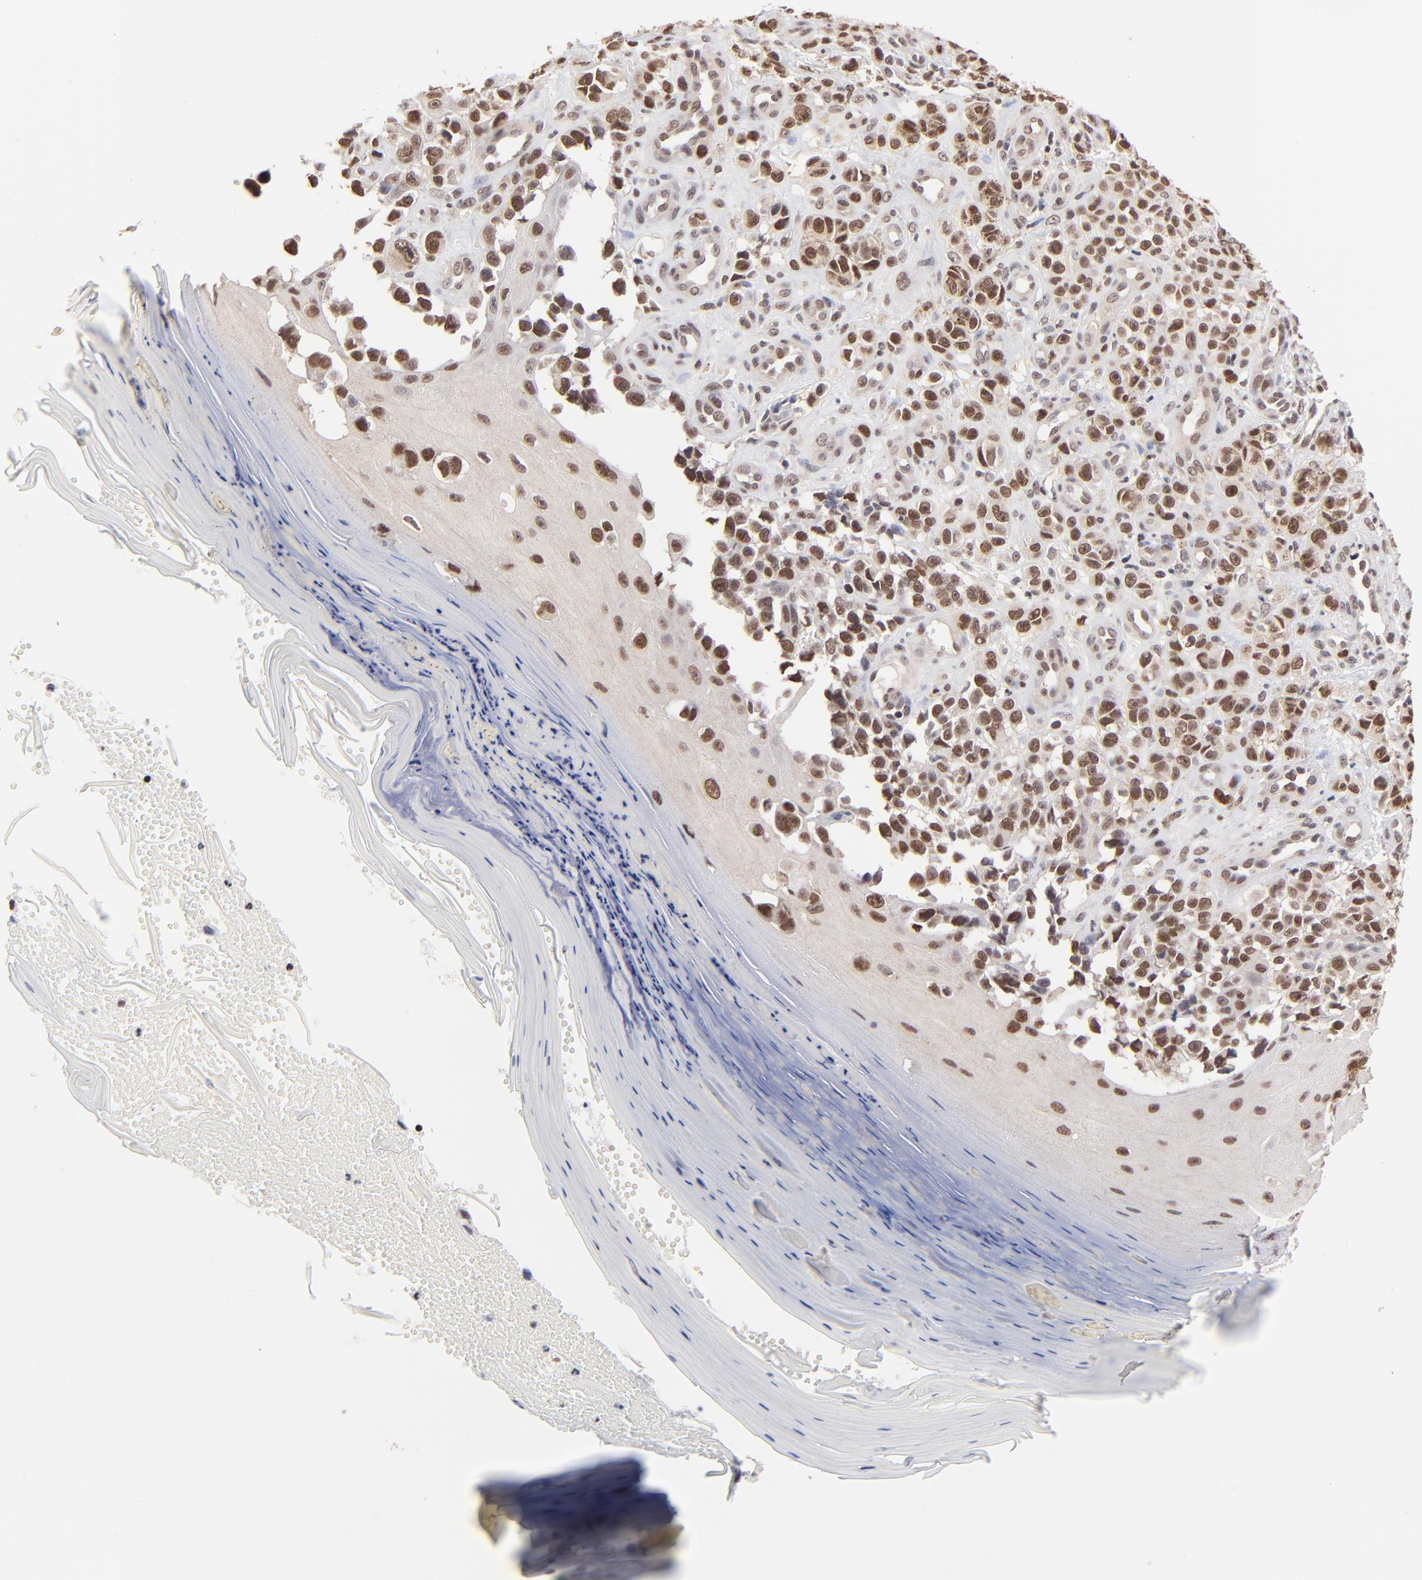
{"staining": {"intensity": "strong", "quantity": ">75%", "location": "nuclear"}, "tissue": "melanoma", "cell_type": "Tumor cells", "image_type": "cancer", "snomed": [{"axis": "morphology", "description": "Malignant melanoma, NOS"}, {"axis": "topography", "description": "Skin"}], "caption": "This image shows immunohistochemistry (IHC) staining of melanoma, with high strong nuclear positivity in approximately >75% of tumor cells.", "gene": "DSN1", "patient": {"sex": "female", "age": 82}}